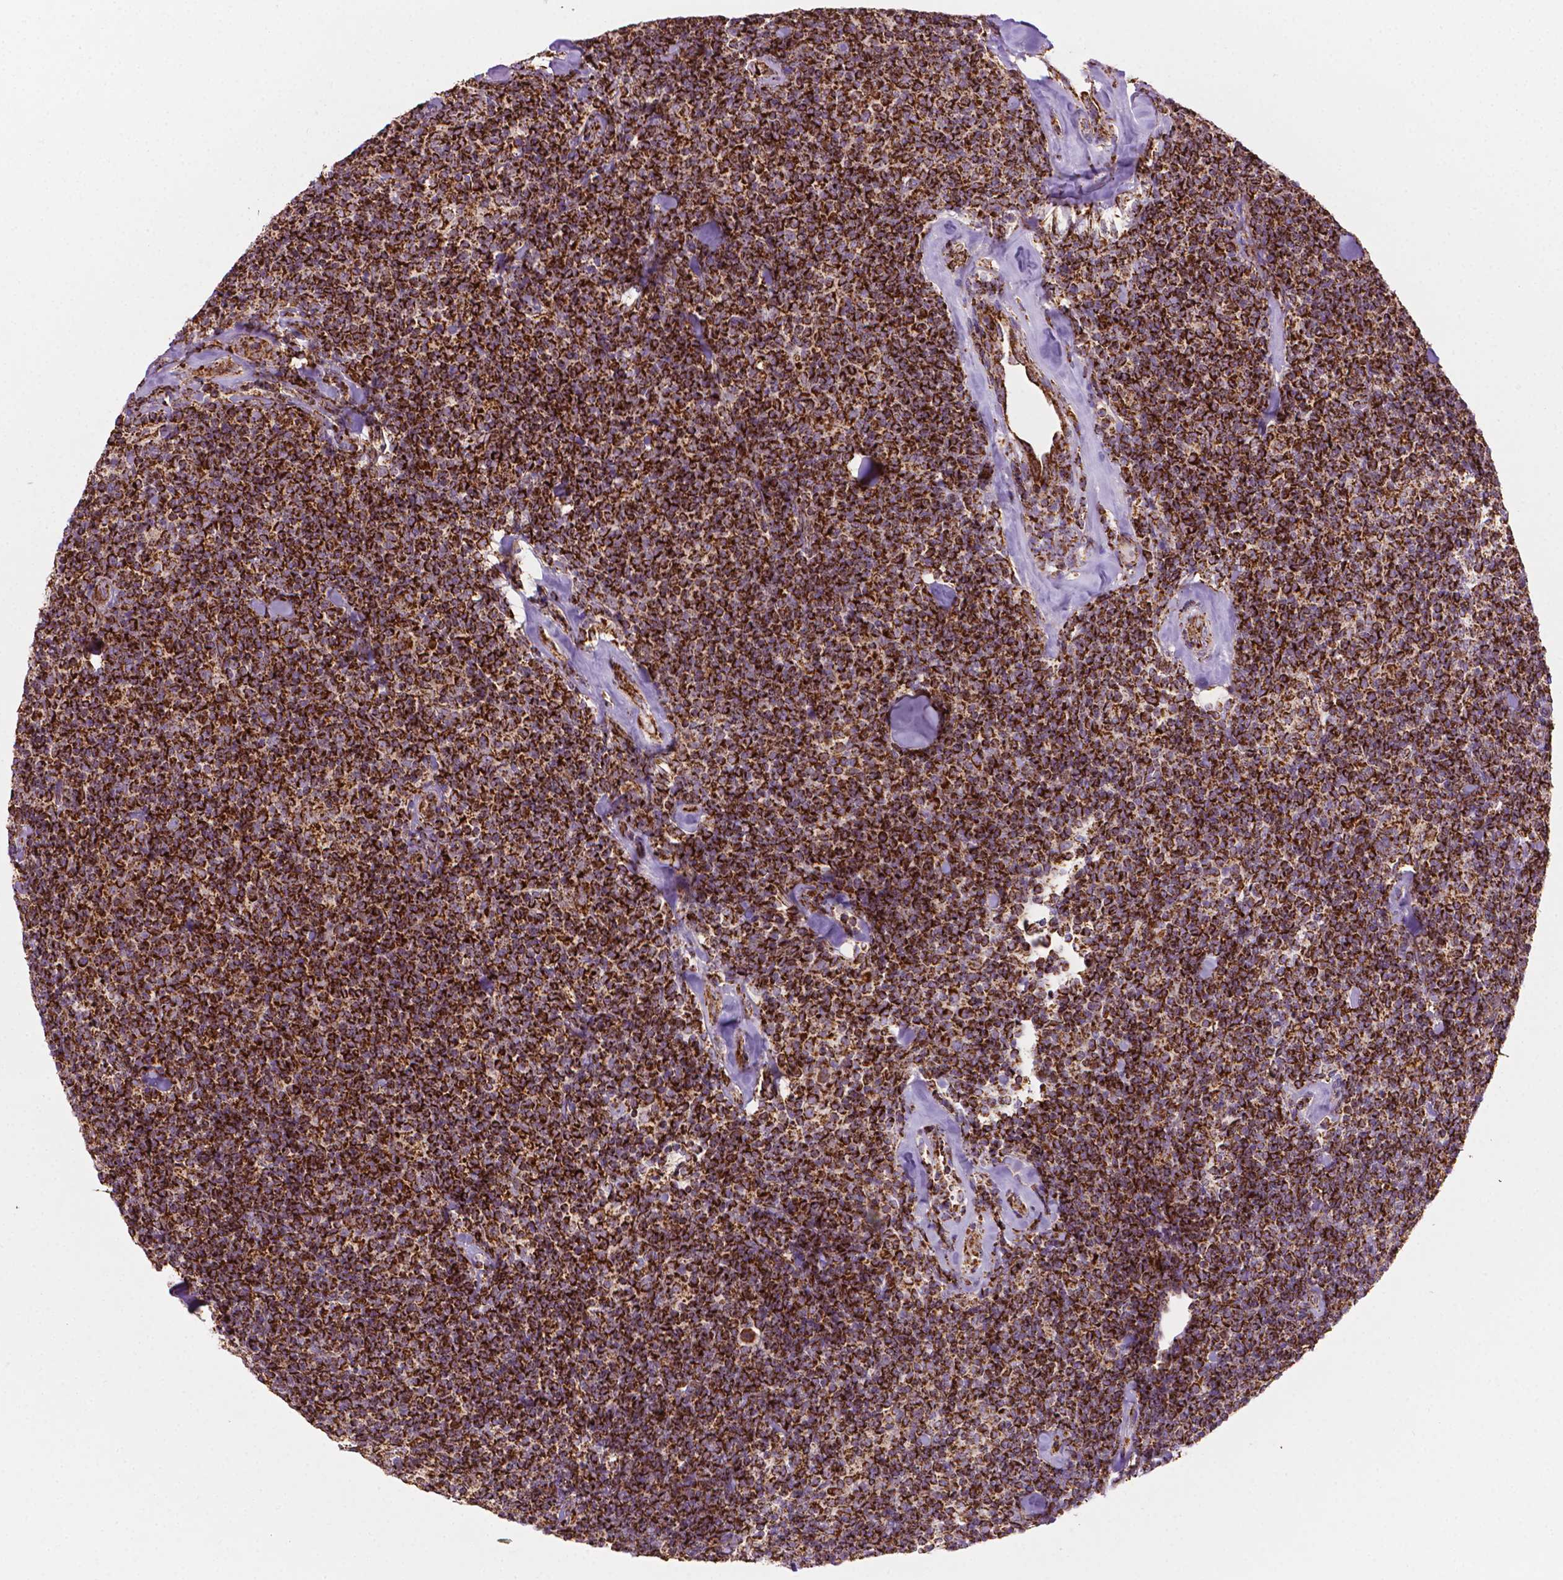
{"staining": {"intensity": "strong", "quantity": ">75%", "location": "cytoplasmic/membranous"}, "tissue": "lymphoma", "cell_type": "Tumor cells", "image_type": "cancer", "snomed": [{"axis": "morphology", "description": "Malignant lymphoma, non-Hodgkin's type, Low grade"}, {"axis": "topography", "description": "Lymph node"}], "caption": "Low-grade malignant lymphoma, non-Hodgkin's type stained with DAB (3,3'-diaminobenzidine) immunohistochemistry (IHC) displays high levels of strong cytoplasmic/membranous expression in about >75% of tumor cells.", "gene": "ILVBL", "patient": {"sex": "female", "age": 56}}